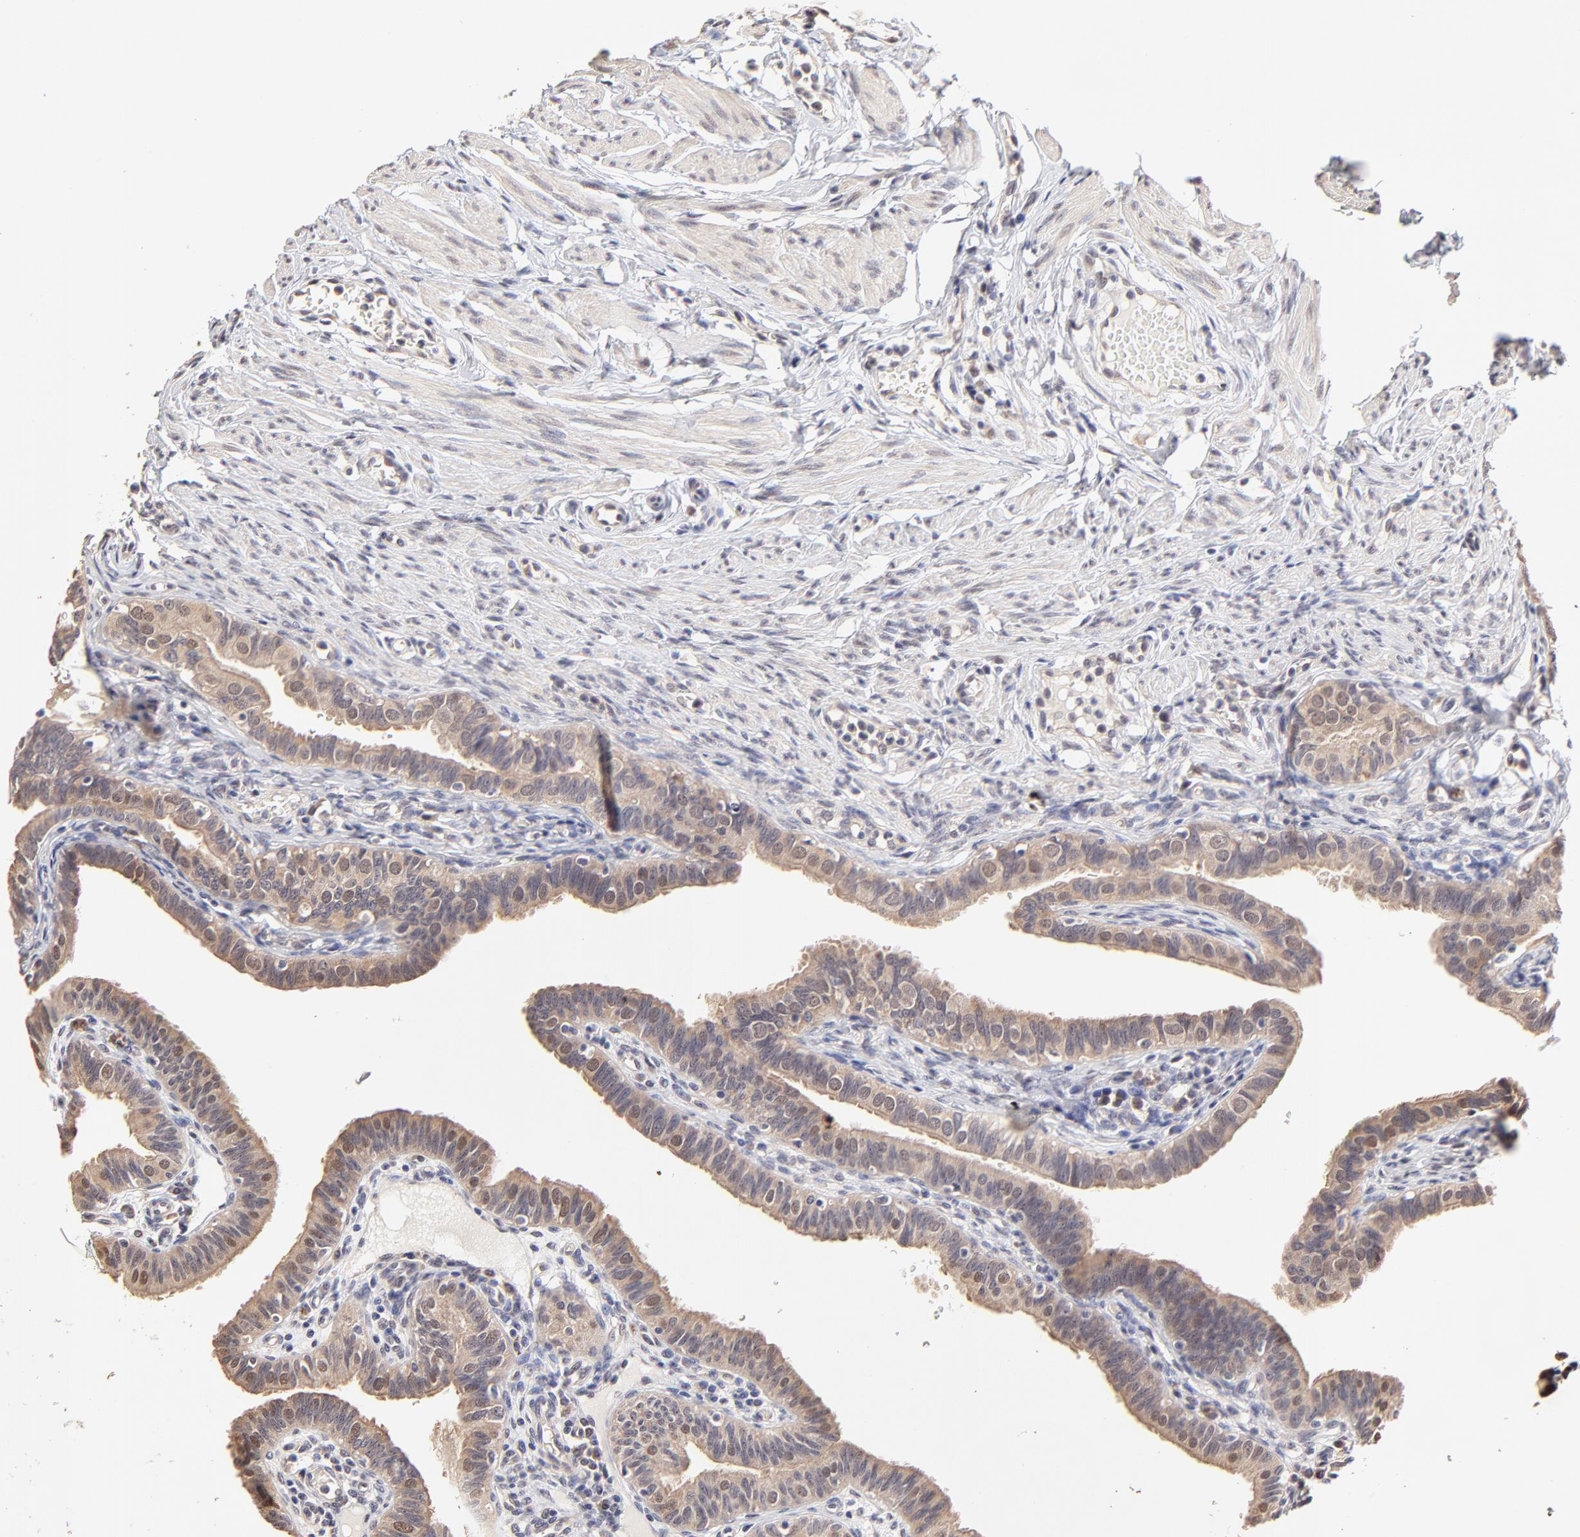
{"staining": {"intensity": "moderate", "quantity": ">75%", "location": "cytoplasmic/membranous"}, "tissue": "fallopian tube", "cell_type": "Glandular cells", "image_type": "normal", "snomed": [{"axis": "morphology", "description": "Normal tissue, NOS"}, {"axis": "topography", "description": "Fallopian tube"}, {"axis": "topography", "description": "Ovary"}], "caption": "A brown stain shows moderate cytoplasmic/membranous expression of a protein in glandular cells of benign human fallopian tube. (IHC, brightfield microscopy, high magnification).", "gene": "ZNF10", "patient": {"sex": "female", "age": 51}}